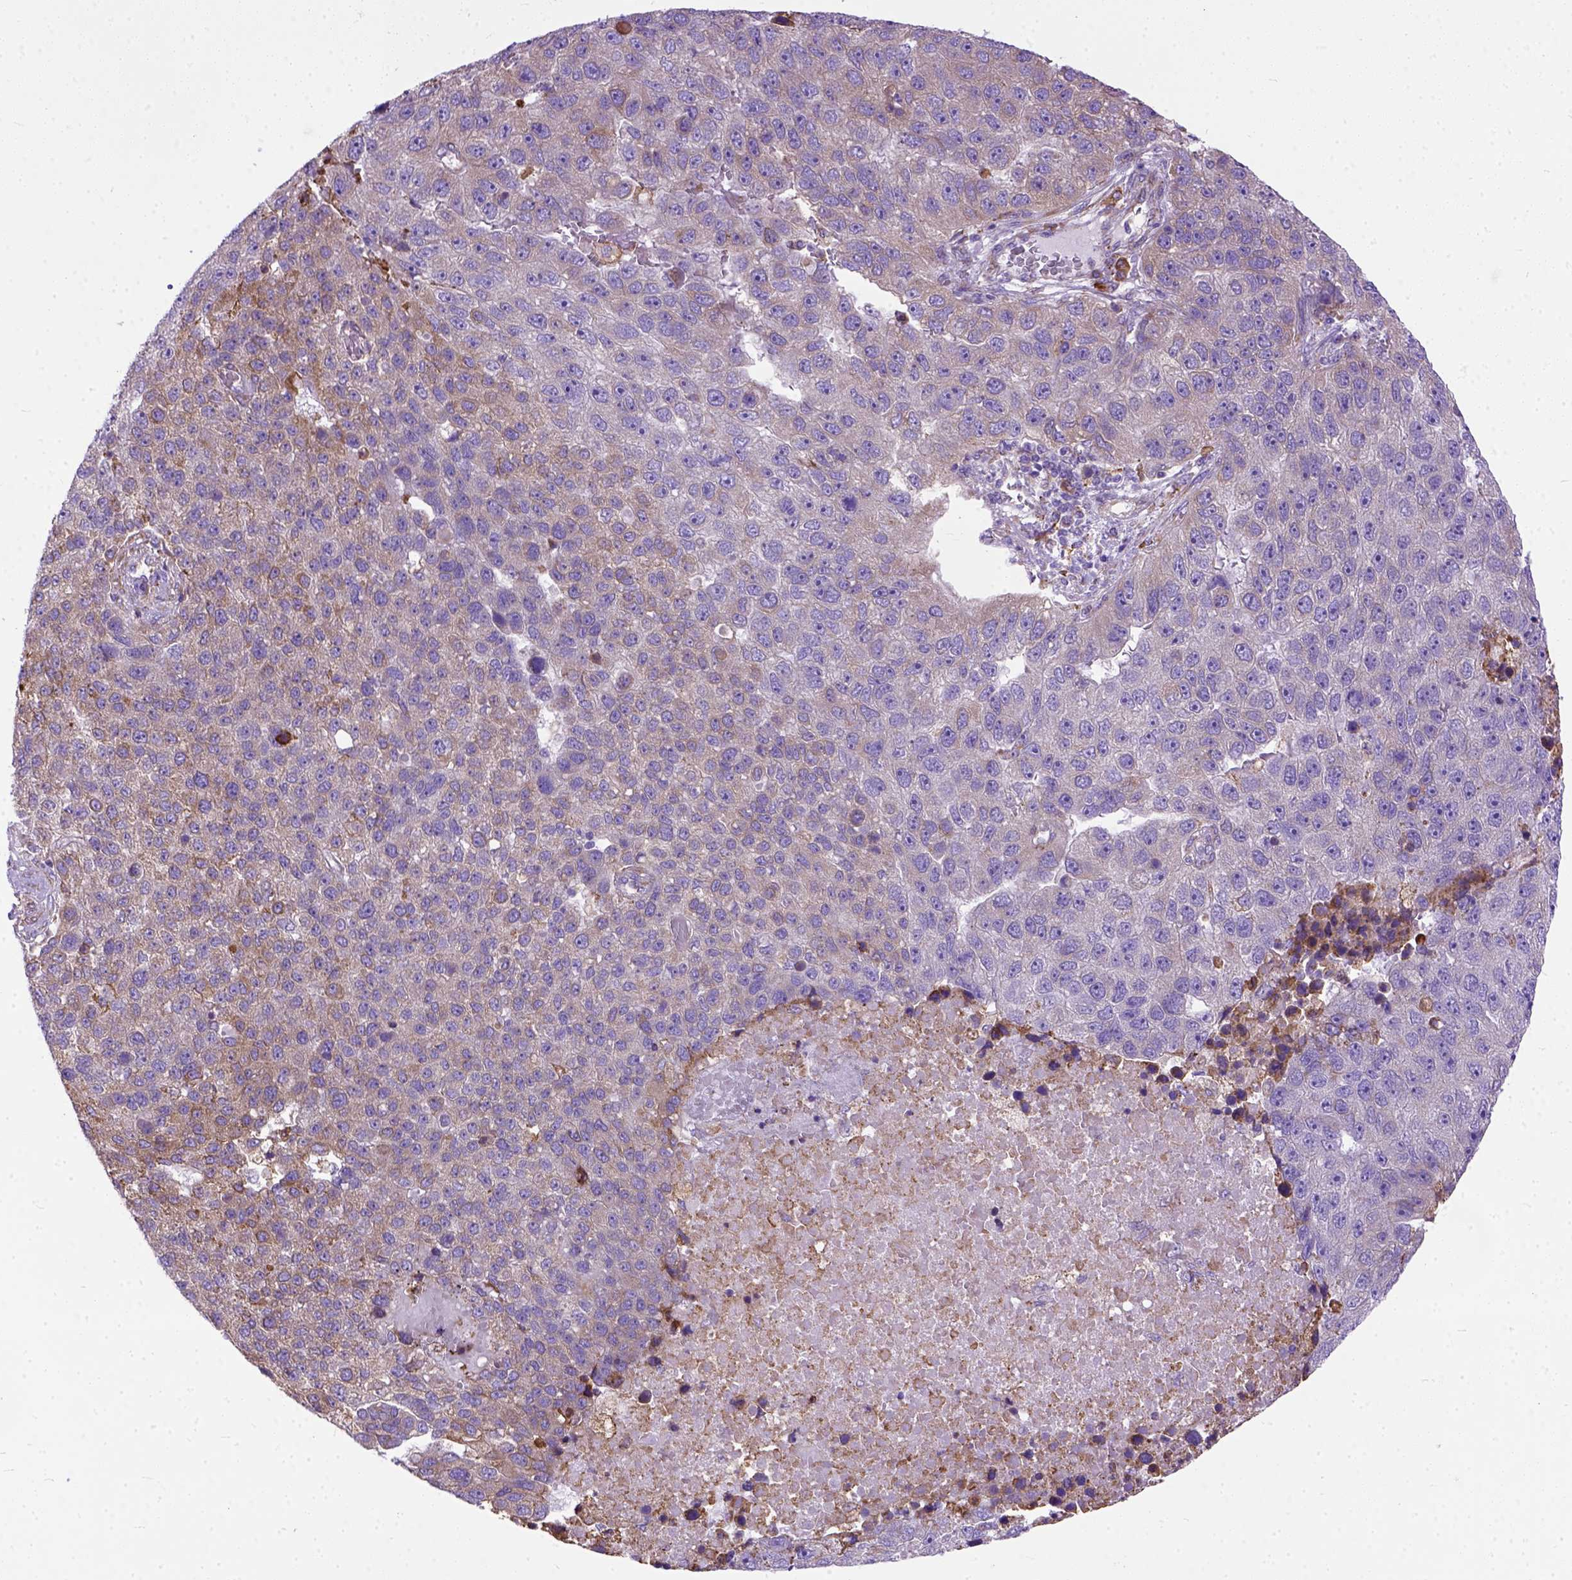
{"staining": {"intensity": "moderate", "quantity": "25%-75%", "location": "cytoplasmic/membranous"}, "tissue": "pancreatic cancer", "cell_type": "Tumor cells", "image_type": "cancer", "snomed": [{"axis": "morphology", "description": "Adenocarcinoma, NOS"}, {"axis": "topography", "description": "Pancreas"}], "caption": "Protein expression analysis of adenocarcinoma (pancreatic) exhibits moderate cytoplasmic/membranous staining in approximately 25%-75% of tumor cells.", "gene": "PLK4", "patient": {"sex": "female", "age": 61}}